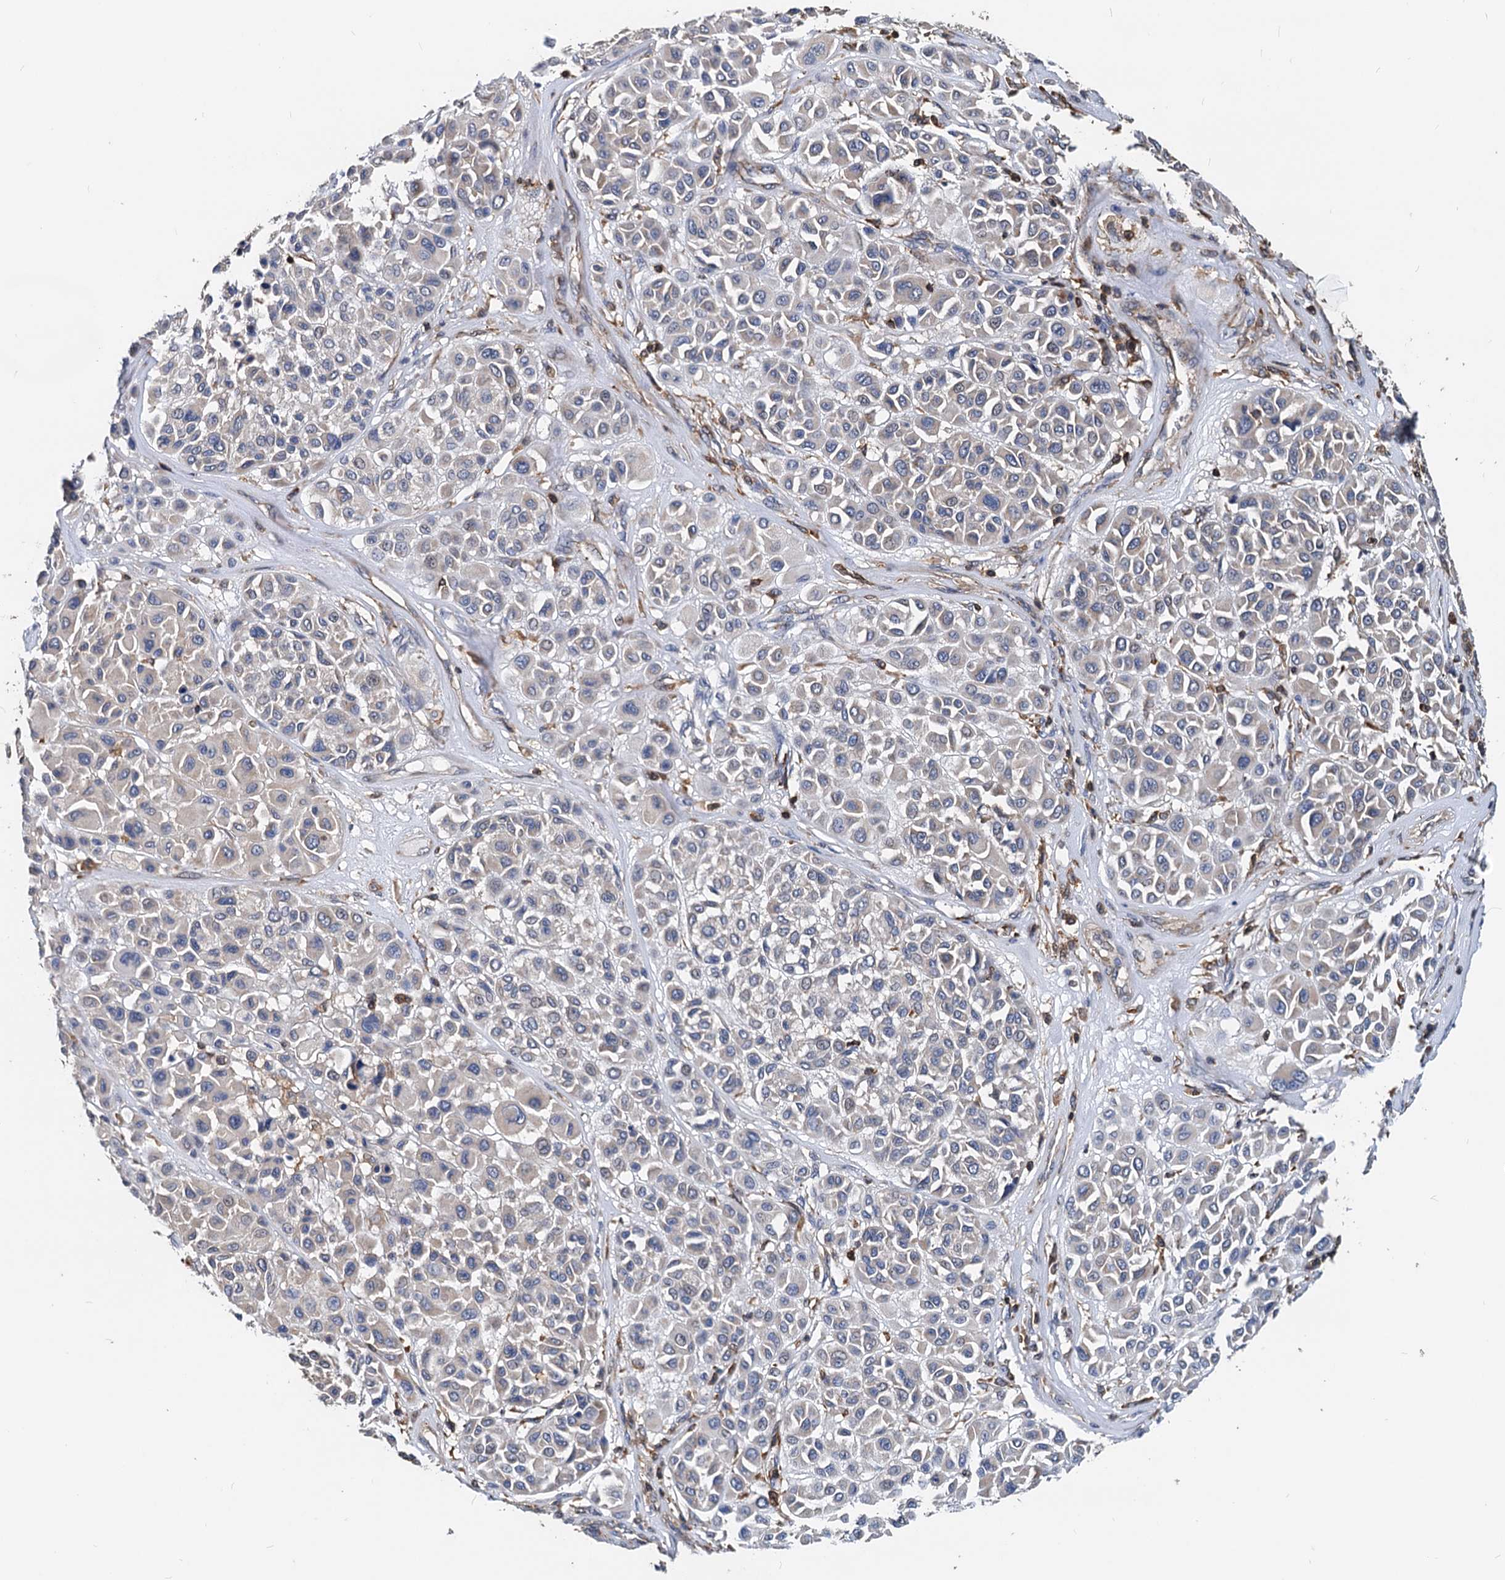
{"staining": {"intensity": "negative", "quantity": "none", "location": "none"}, "tissue": "melanoma", "cell_type": "Tumor cells", "image_type": "cancer", "snomed": [{"axis": "morphology", "description": "Malignant melanoma, Metastatic site"}, {"axis": "topography", "description": "Soft tissue"}], "caption": "Melanoma stained for a protein using immunohistochemistry (IHC) exhibits no expression tumor cells.", "gene": "LCP2", "patient": {"sex": "male", "age": 41}}